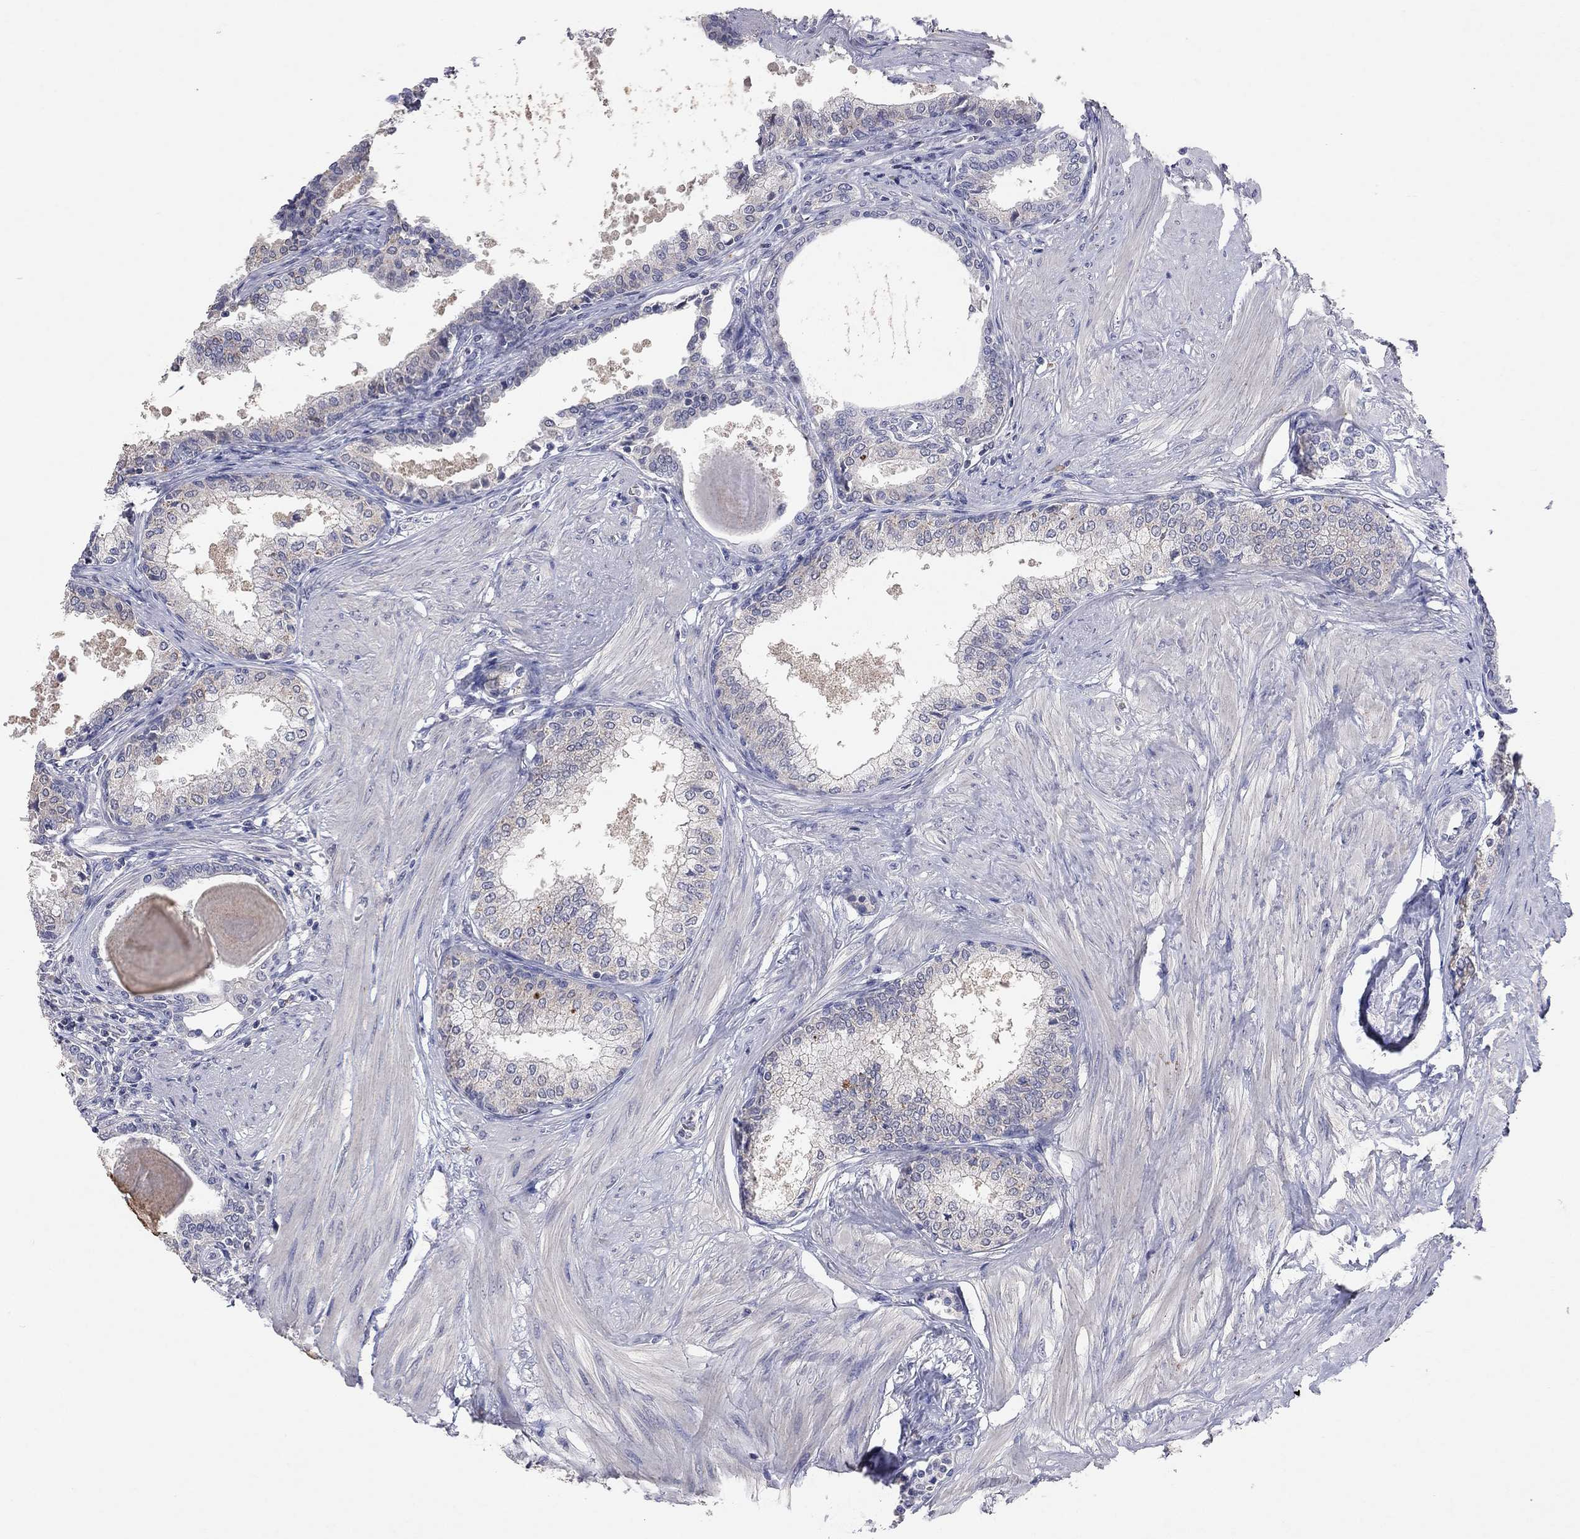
{"staining": {"intensity": "negative", "quantity": "none", "location": "none"}, "tissue": "prostate", "cell_type": "Glandular cells", "image_type": "normal", "snomed": [{"axis": "morphology", "description": "Normal tissue, NOS"}, {"axis": "topography", "description": "Prostate"}], "caption": "There is no significant positivity in glandular cells of prostate. (Brightfield microscopy of DAB (3,3'-diaminobenzidine) immunohistochemistry (IHC) at high magnification).", "gene": "MMP13", "patient": {"sex": "male", "age": 63}}